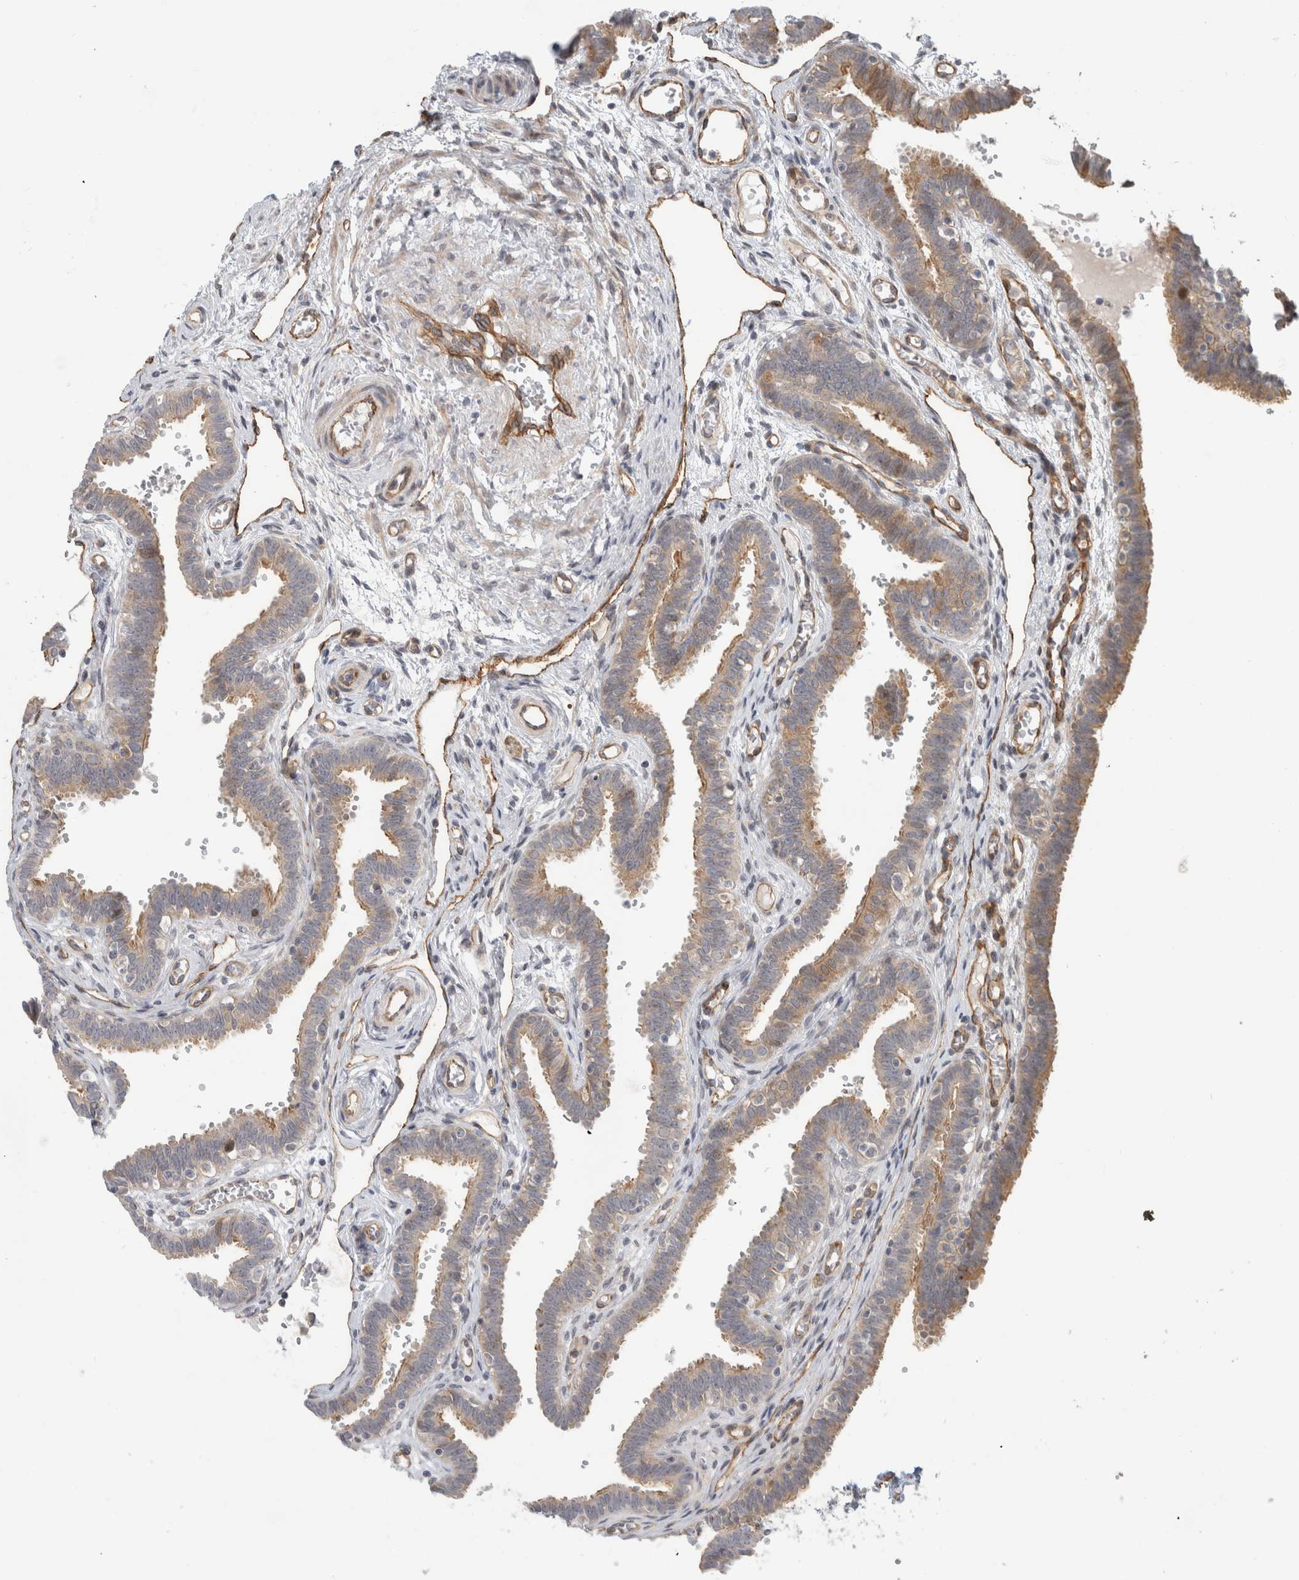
{"staining": {"intensity": "moderate", "quantity": ">75%", "location": "cytoplasmic/membranous"}, "tissue": "fallopian tube", "cell_type": "Glandular cells", "image_type": "normal", "snomed": [{"axis": "morphology", "description": "Normal tissue, NOS"}, {"axis": "topography", "description": "Fallopian tube"}, {"axis": "topography", "description": "Placenta"}], "caption": "Protein staining by immunohistochemistry (IHC) exhibits moderate cytoplasmic/membranous staining in about >75% of glandular cells in unremarkable fallopian tube.", "gene": "KPNA5", "patient": {"sex": "female", "age": 32}}